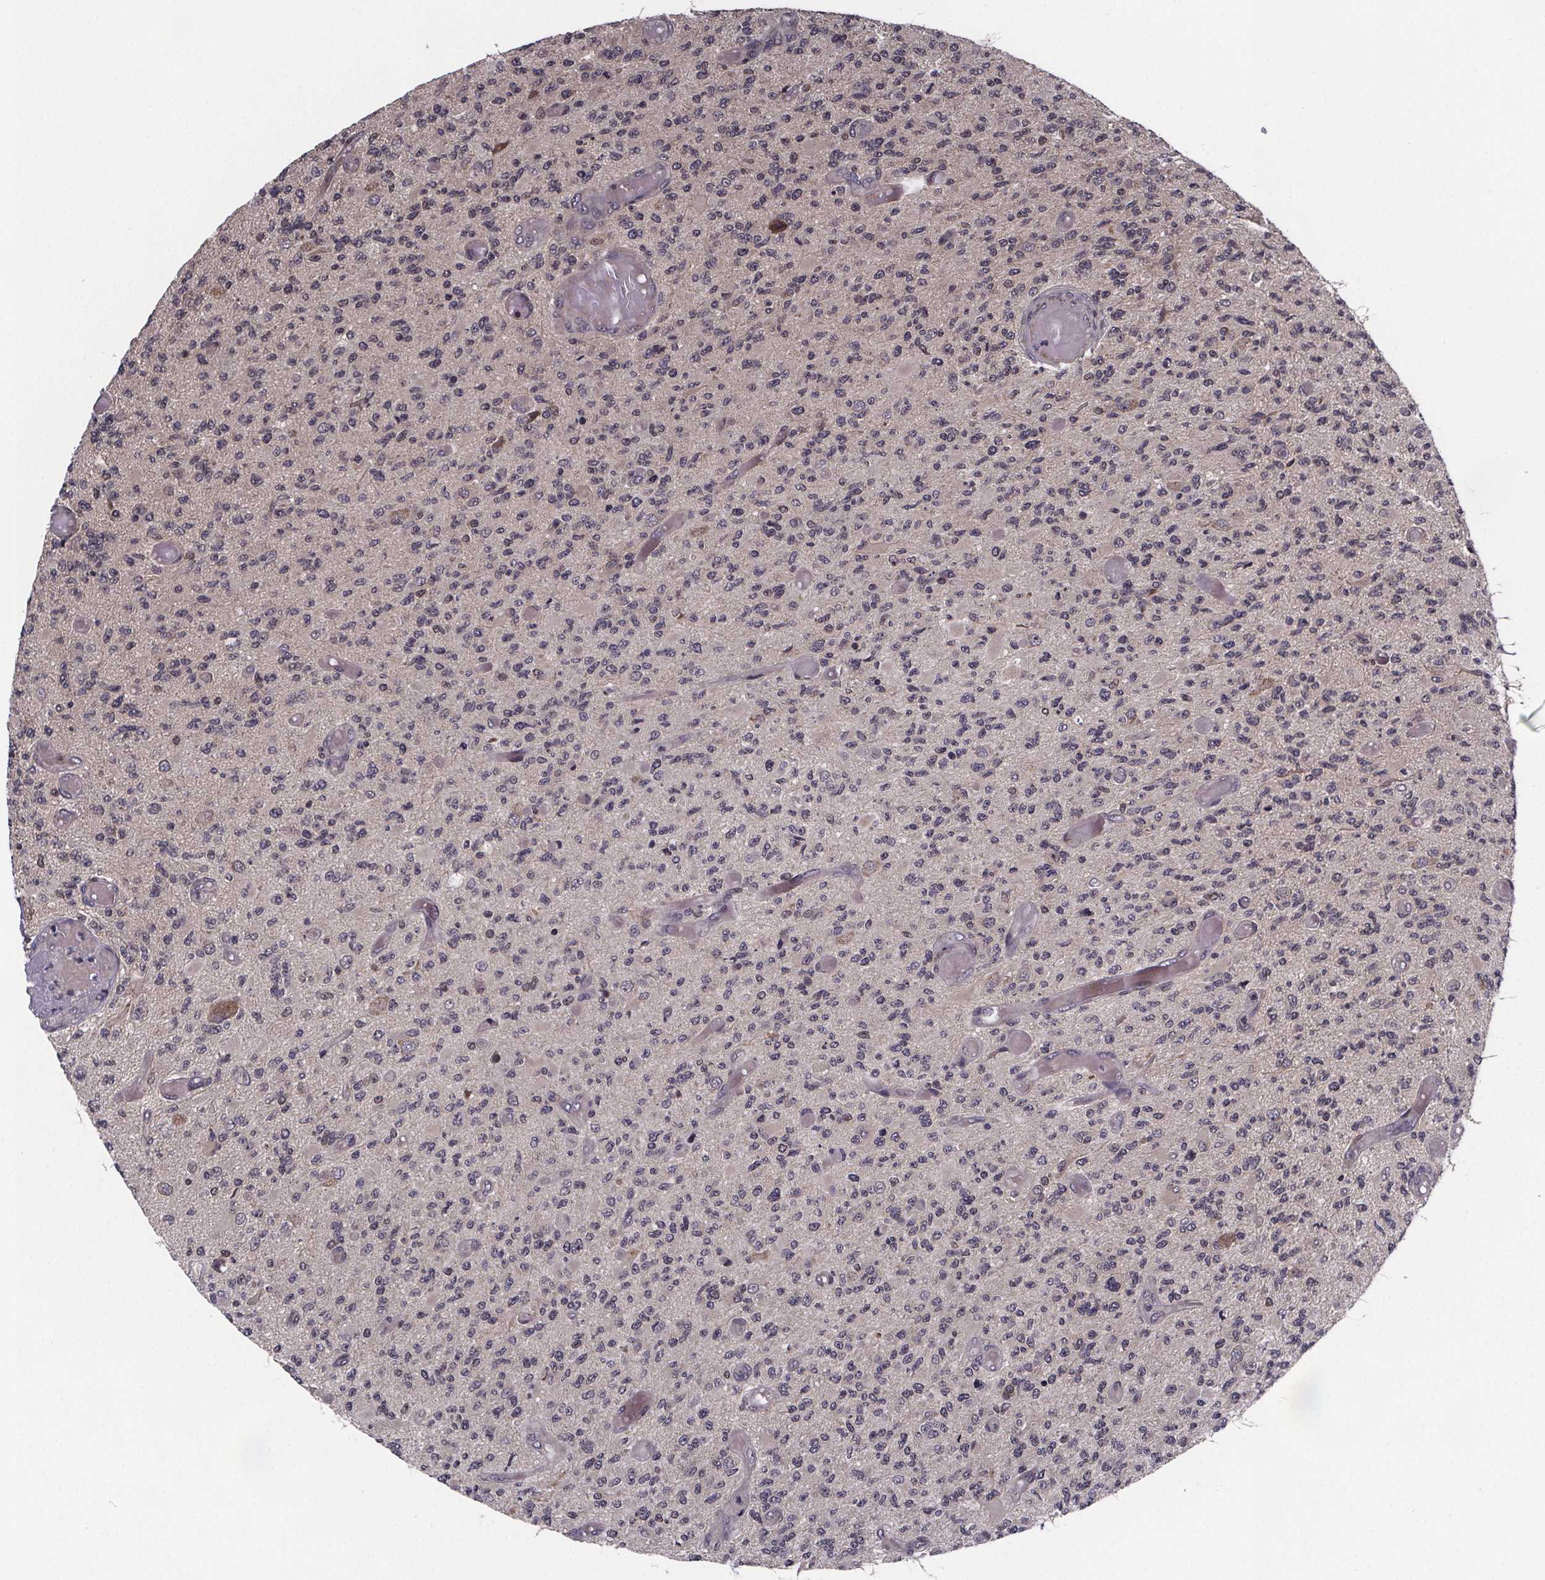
{"staining": {"intensity": "negative", "quantity": "none", "location": "none"}, "tissue": "glioma", "cell_type": "Tumor cells", "image_type": "cancer", "snomed": [{"axis": "morphology", "description": "Glioma, malignant, High grade"}, {"axis": "topography", "description": "Brain"}], "caption": "Immunohistochemistry (IHC) of human high-grade glioma (malignant) exhibits no positivity in tumor cells.", "gene": "FN3KRP", "patient": {"sex": "female", "age": 63}}